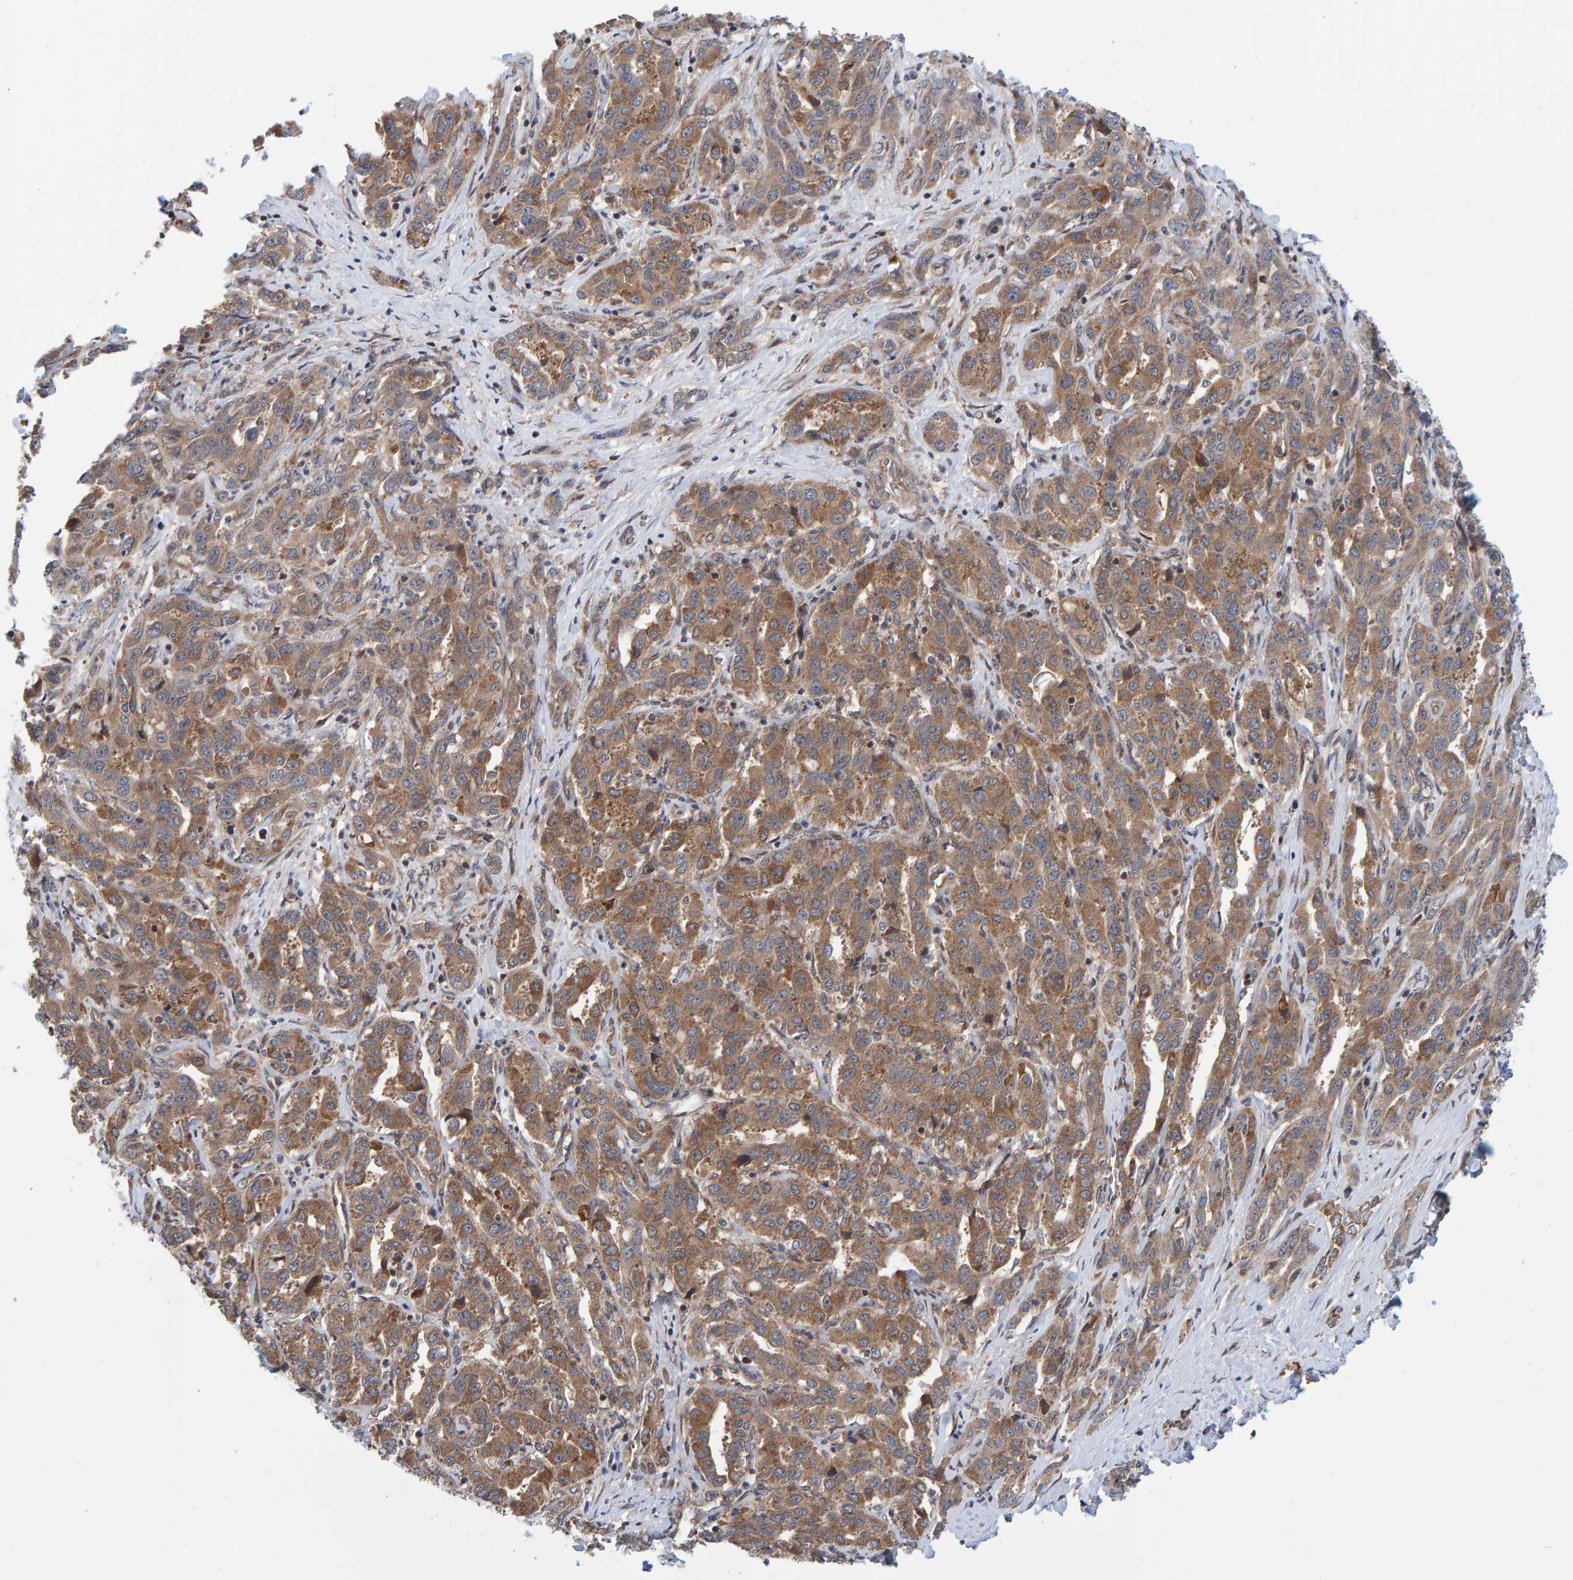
{"staining": {"intensity": "moderate", "quantity": ">75%", "location": "cytoplasmic/membranous"}, "tissue": "liver cancer", "cell_type": "Tumor cells", "image_type": "cancer", "snomed": [{"axis": "morphology", "description": "Cholangiocarcinoma"}, {"axis": "topography", "description": "Liver"}], "caption": "DAB (3,3'-diaminobenzidine) immunohistochemical staining of human liver cancer (cholangiocarcinoma) demonstrates moderate cytoplasmic/membranous protein expression in approximately >75% of tumor cells.", "gene": "SCRN2", "patient": {"sex": "male", "age": 59}}